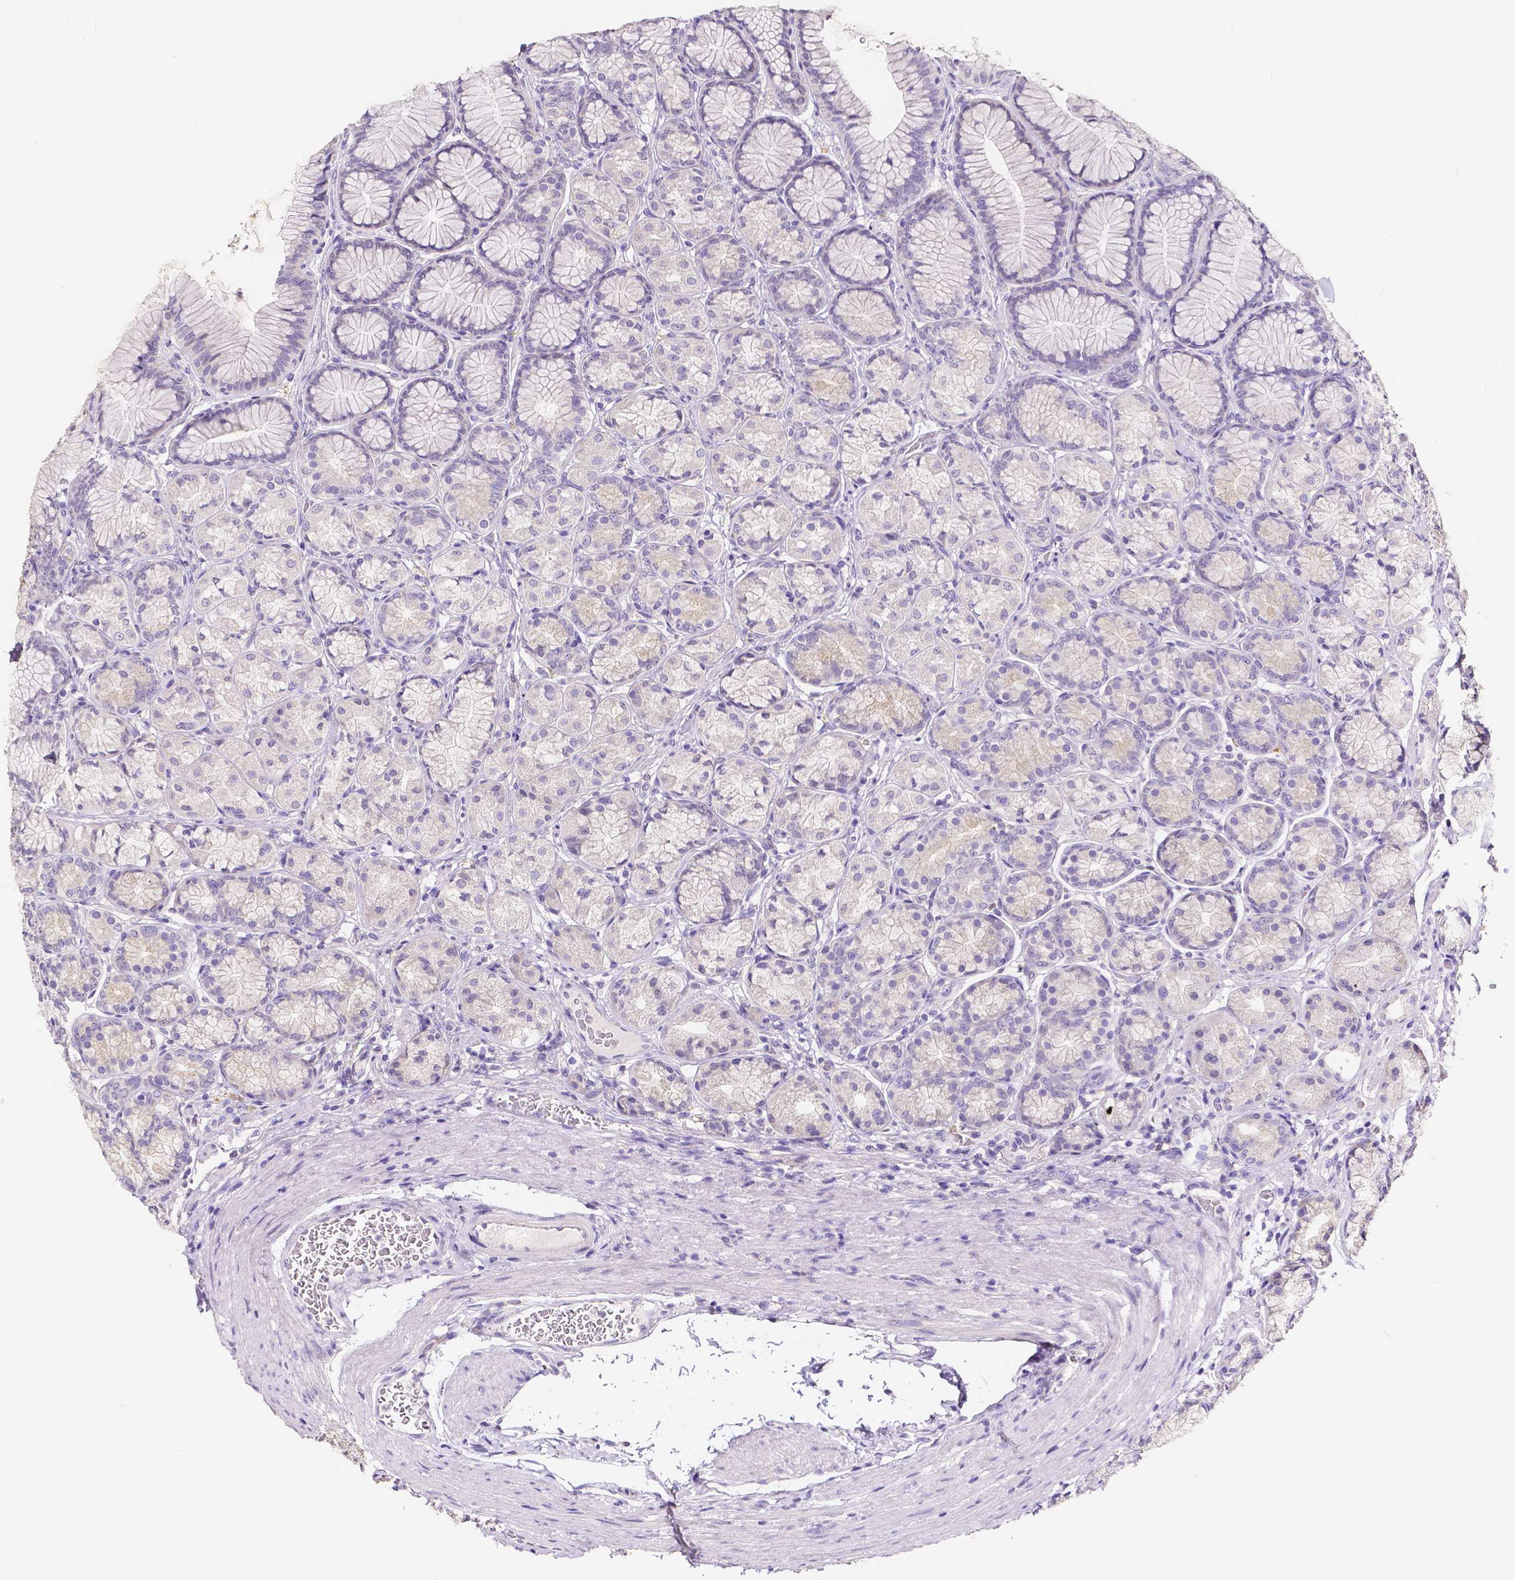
{"staining": {"intensity": "weak", "quantity": "<25%", "location": "cytoplasmic/membranous"}, "tissue": "stomach", "cell_type": "Glandular cells", "image_type": "normal", "snomed": [{"axis": "morphology", "description": "Normal tissue, NOS"}, {"axis": "morphology", "description": "Adenocarcinoma, NOS"}, {"axis": "morphology", "description": "Adenocarcinoma, High grade"}, {"axis": "topography", "description": "Stomach, upper"}, {"axis": "topography", "description": "Stomach"}], "caption": "The image exhibits no staining of glandular cells in unremarkable stomach.", "gene": "ACP5", "patient": {"sex": "female", "age": 65}}